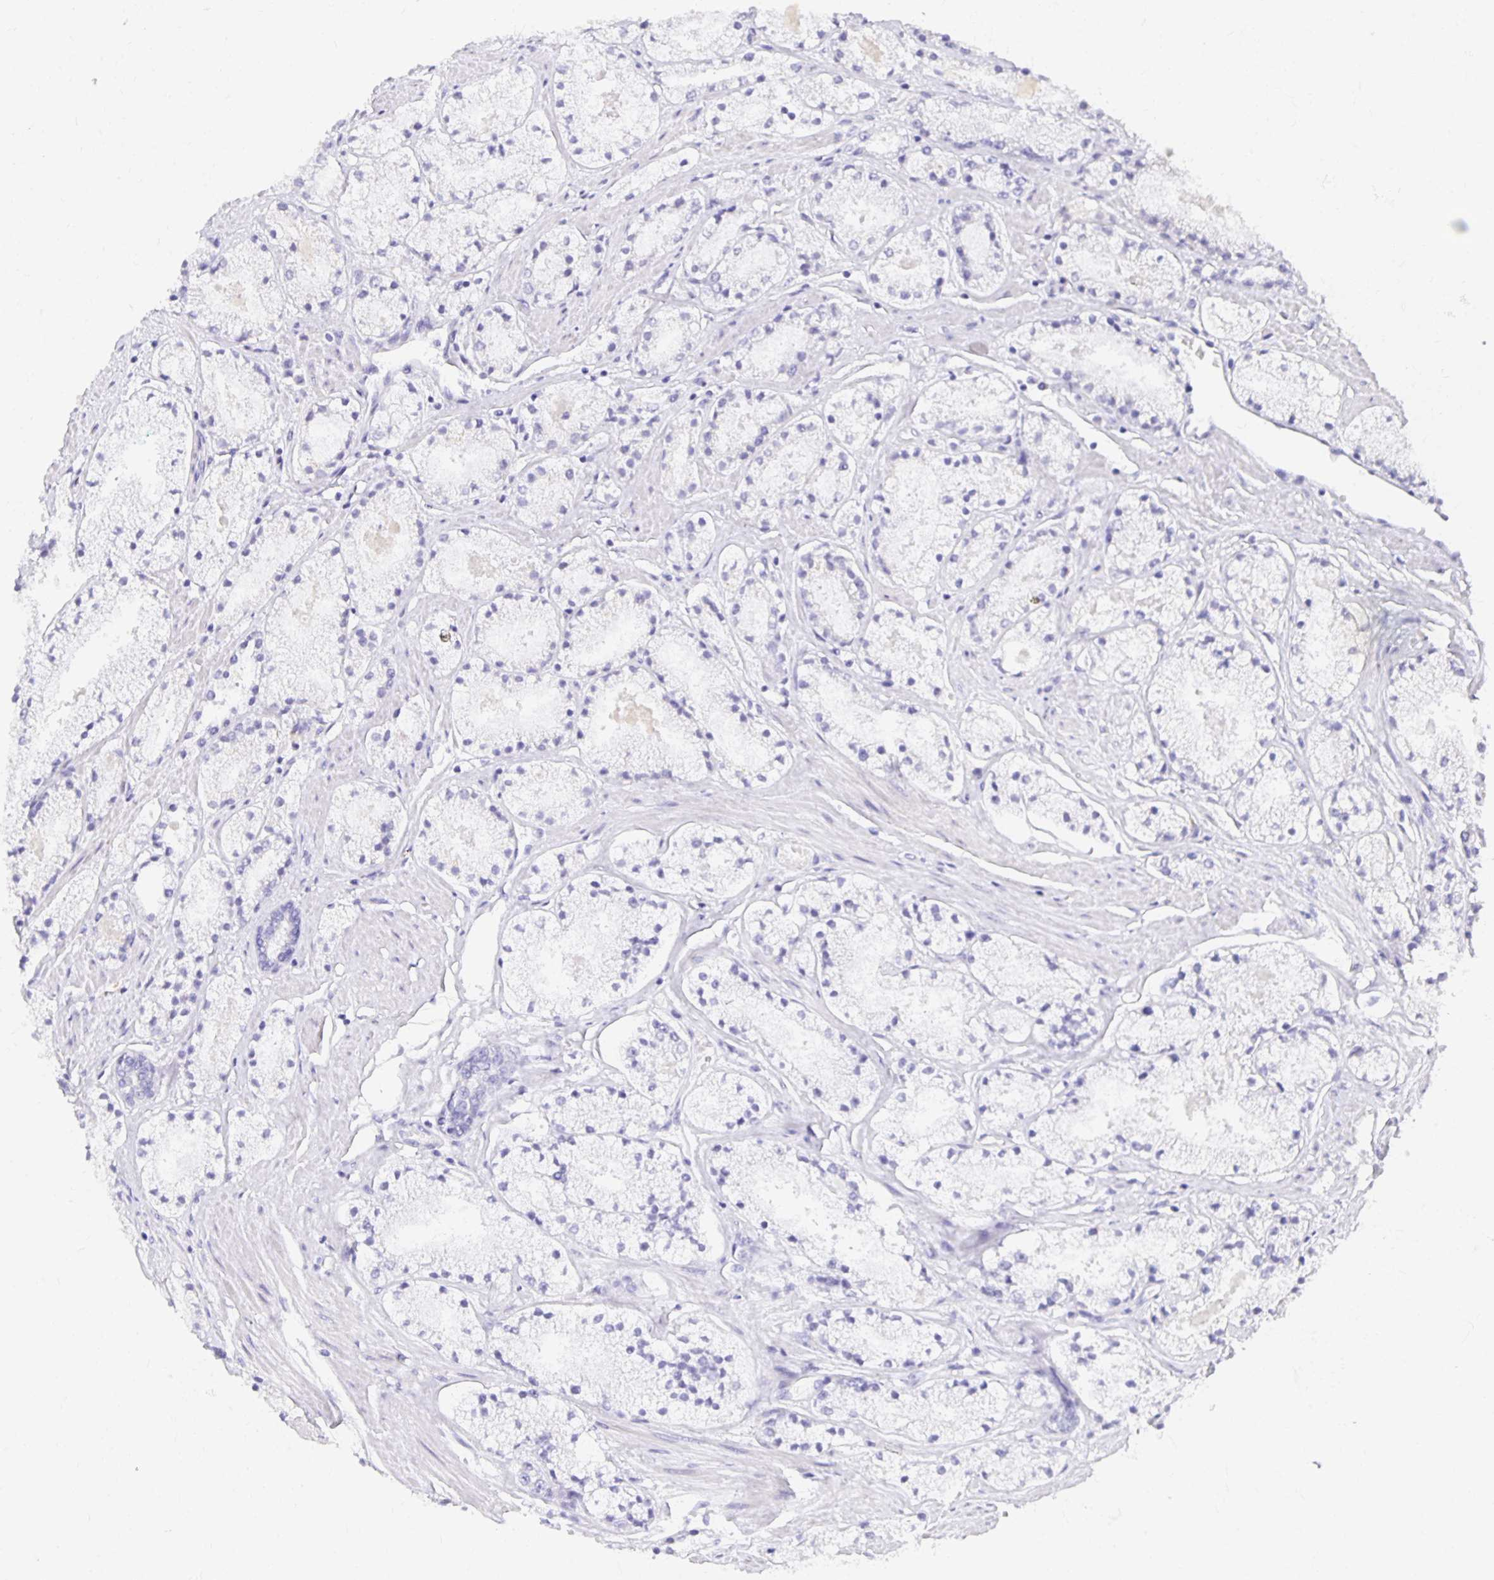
{"staining": {"intensity": "negative", "quantity": "none", "location": "none"}, "tissue": "prostate cancer", "cell_type": "Tumor cells", "image_type": "cancer", "snomed": [{"axis": "morphology", "description": "Adenocarcinoma, High grade"}, {"axis": "topography", "description": "Prostate"}], "caption": "Adenocarcinoma (high-grade) (prostate) was stained to show a protein in brown. There is no significant expression in tumor cells. (DAB immunohistochemistry (IHC), high magnification).", "gene": "PLOD1", "patient": {"sex": "male", "age": 63}}